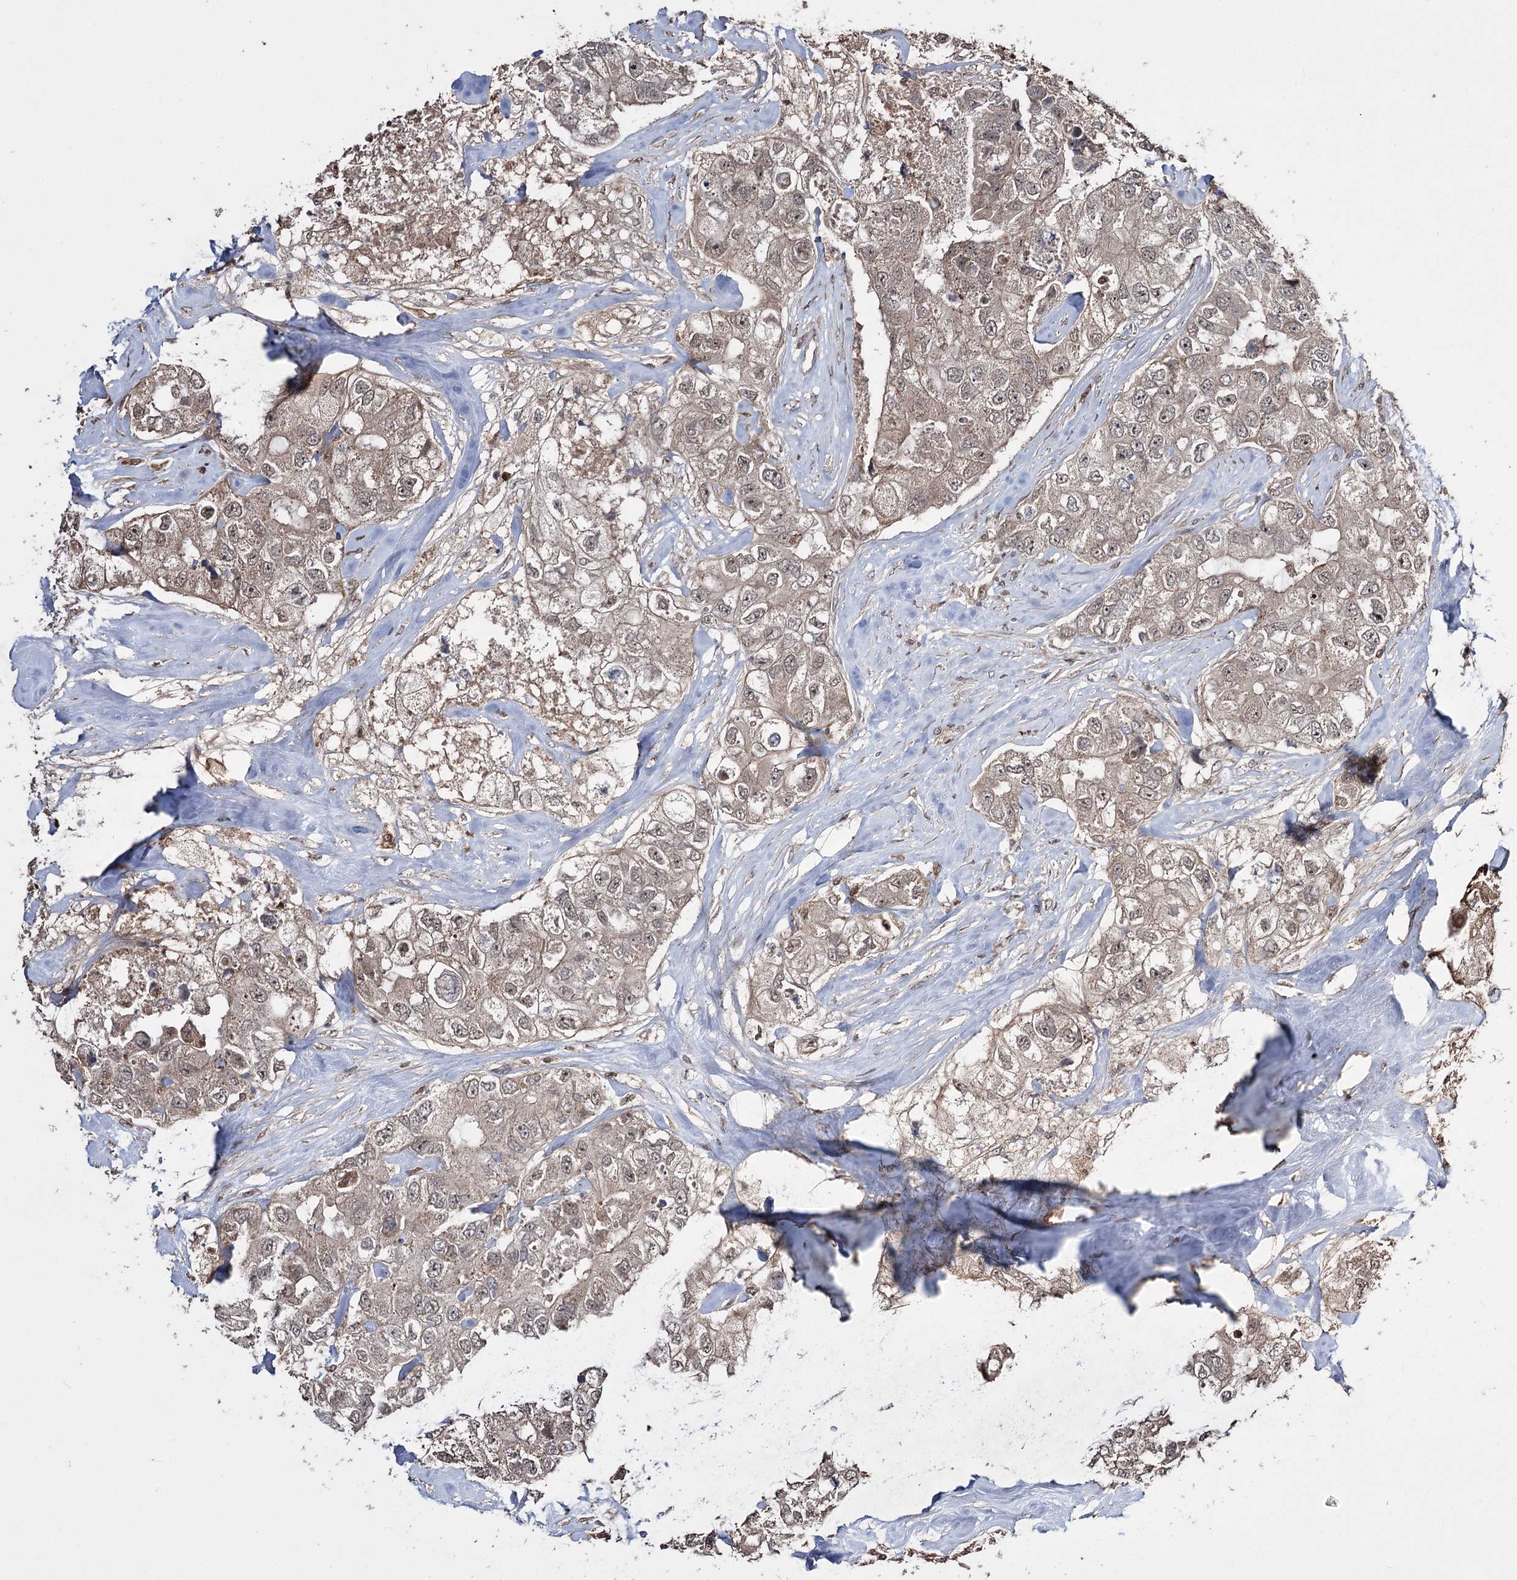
{"staining": {"intensity": "weak", "quantity": ">75%", "location": "cytoplasmic/membranous"}, "tissue": "breast cancer", "cell_type": "Tumor cells", "image_type": "cancer", "snomed": [{"axis": "morphology", "description": "Duct carcinoma"}, {"axis": "topography", "description": "Breast"}], "caption": "IHC photomicrograph of neoplastic tissue: human breast infiltrating ductal carcinoma stained using immunohistochemistry (IHC) reveals low levels of weak protein expression localized specifically in the cytoplasmic/membranous of tumor cells, appearing as a cytoplasmic/membranous brown color.", "gene": "CPNE8", "patient": {"sex": "female", "age": 62}}